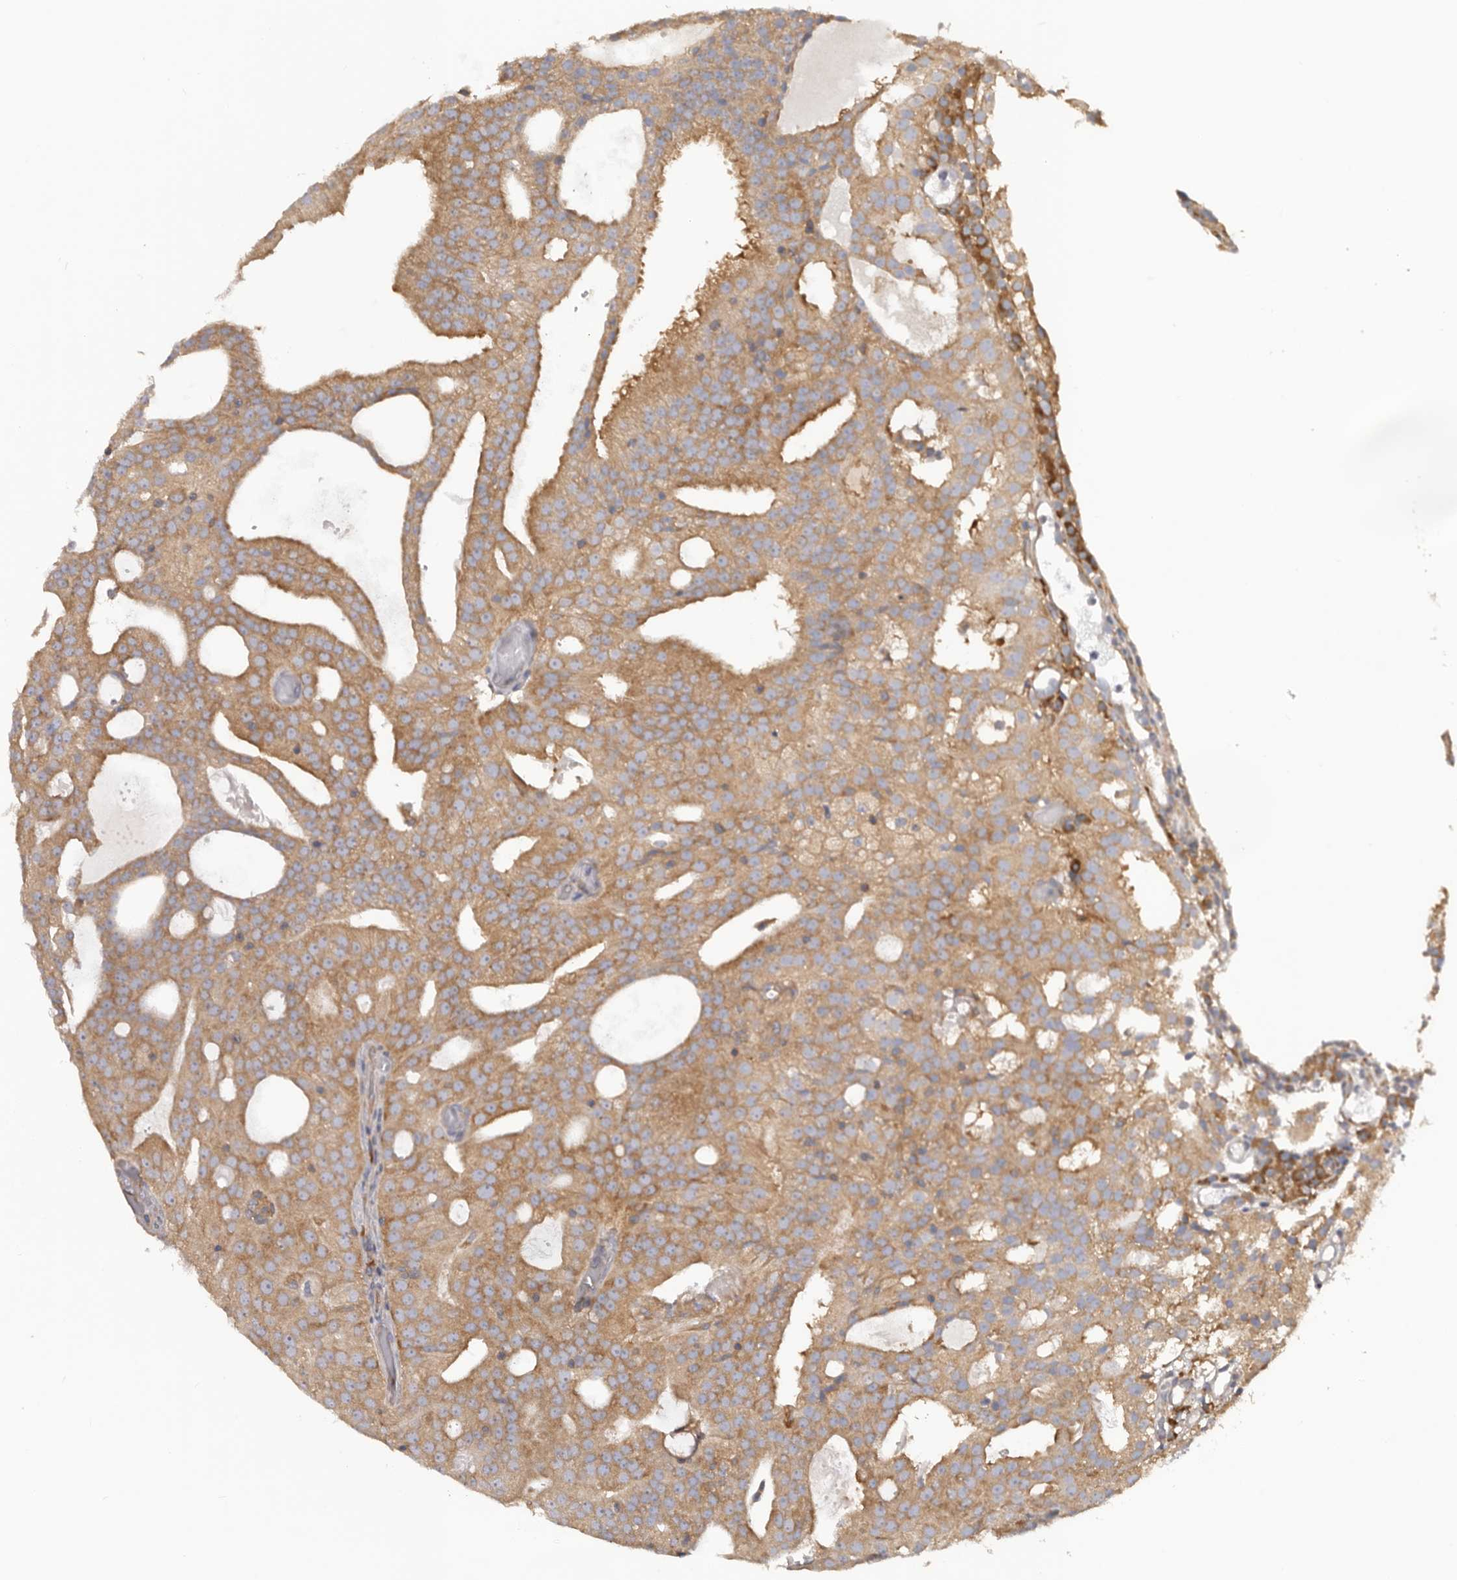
{"staining": {"intensity": "moderate", "quantity": ">75%", "location": "cytoplasmic/membranous"}, "tissue": "prostate cancer", "cell_type": "Tumor cells", "image_type": "cancer", "snomed": [{"axis": "morphology", "description": "Adenocarcinoma, Medium grade"}, {"axis": "topography", "description": "Prostate"}], "caption": "Immunohistochemistry micrograph of human prostate adenocarcinoma (medium-grade) stained for a protein (brown), which demonstrates medium levels of moderate cytoplasmic/membranous positivity in approximately >75% of tumor cells.", "gene": "EPRS1", "patient": {"sex": "male", "age": 88}}